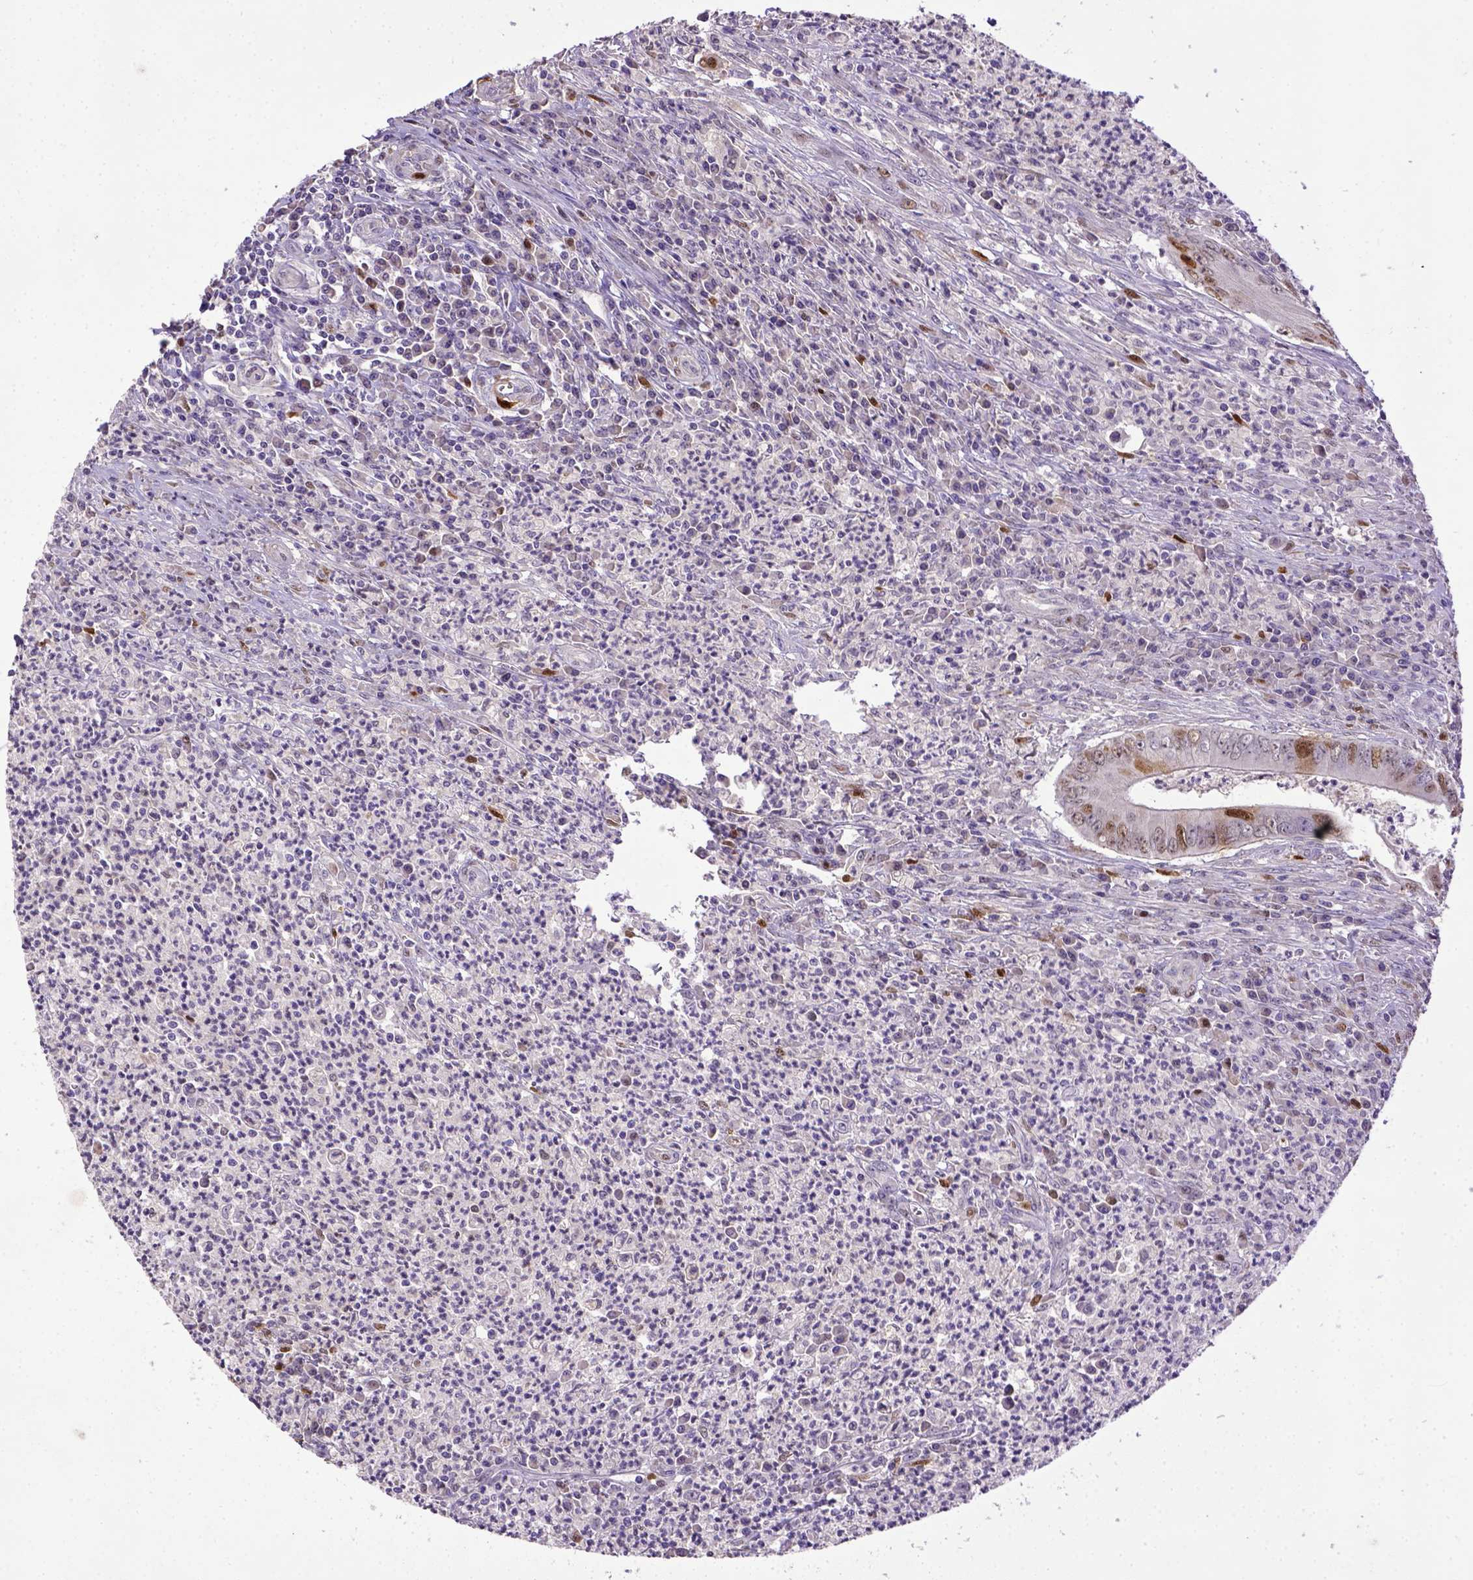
{"staining": {"intensity": "moderate", "quantity": "25%-75%", "location": "nuclear"}, "tissue": "colorectal cancer", "cell_type": "Tumor cells", "image_type": "cancer", "snomed": [{"axis": "morphology", "description": "Adenocarcinoma, NOS"}, {"axis": "topography", "description": "Colon"}], "caption": "A brown stain highlights moderate nuclear expression of a protein in colorectal cancer tumor cells.", "gene": "CDKN1A", "patient": {"sex": "female", "age": 74}}